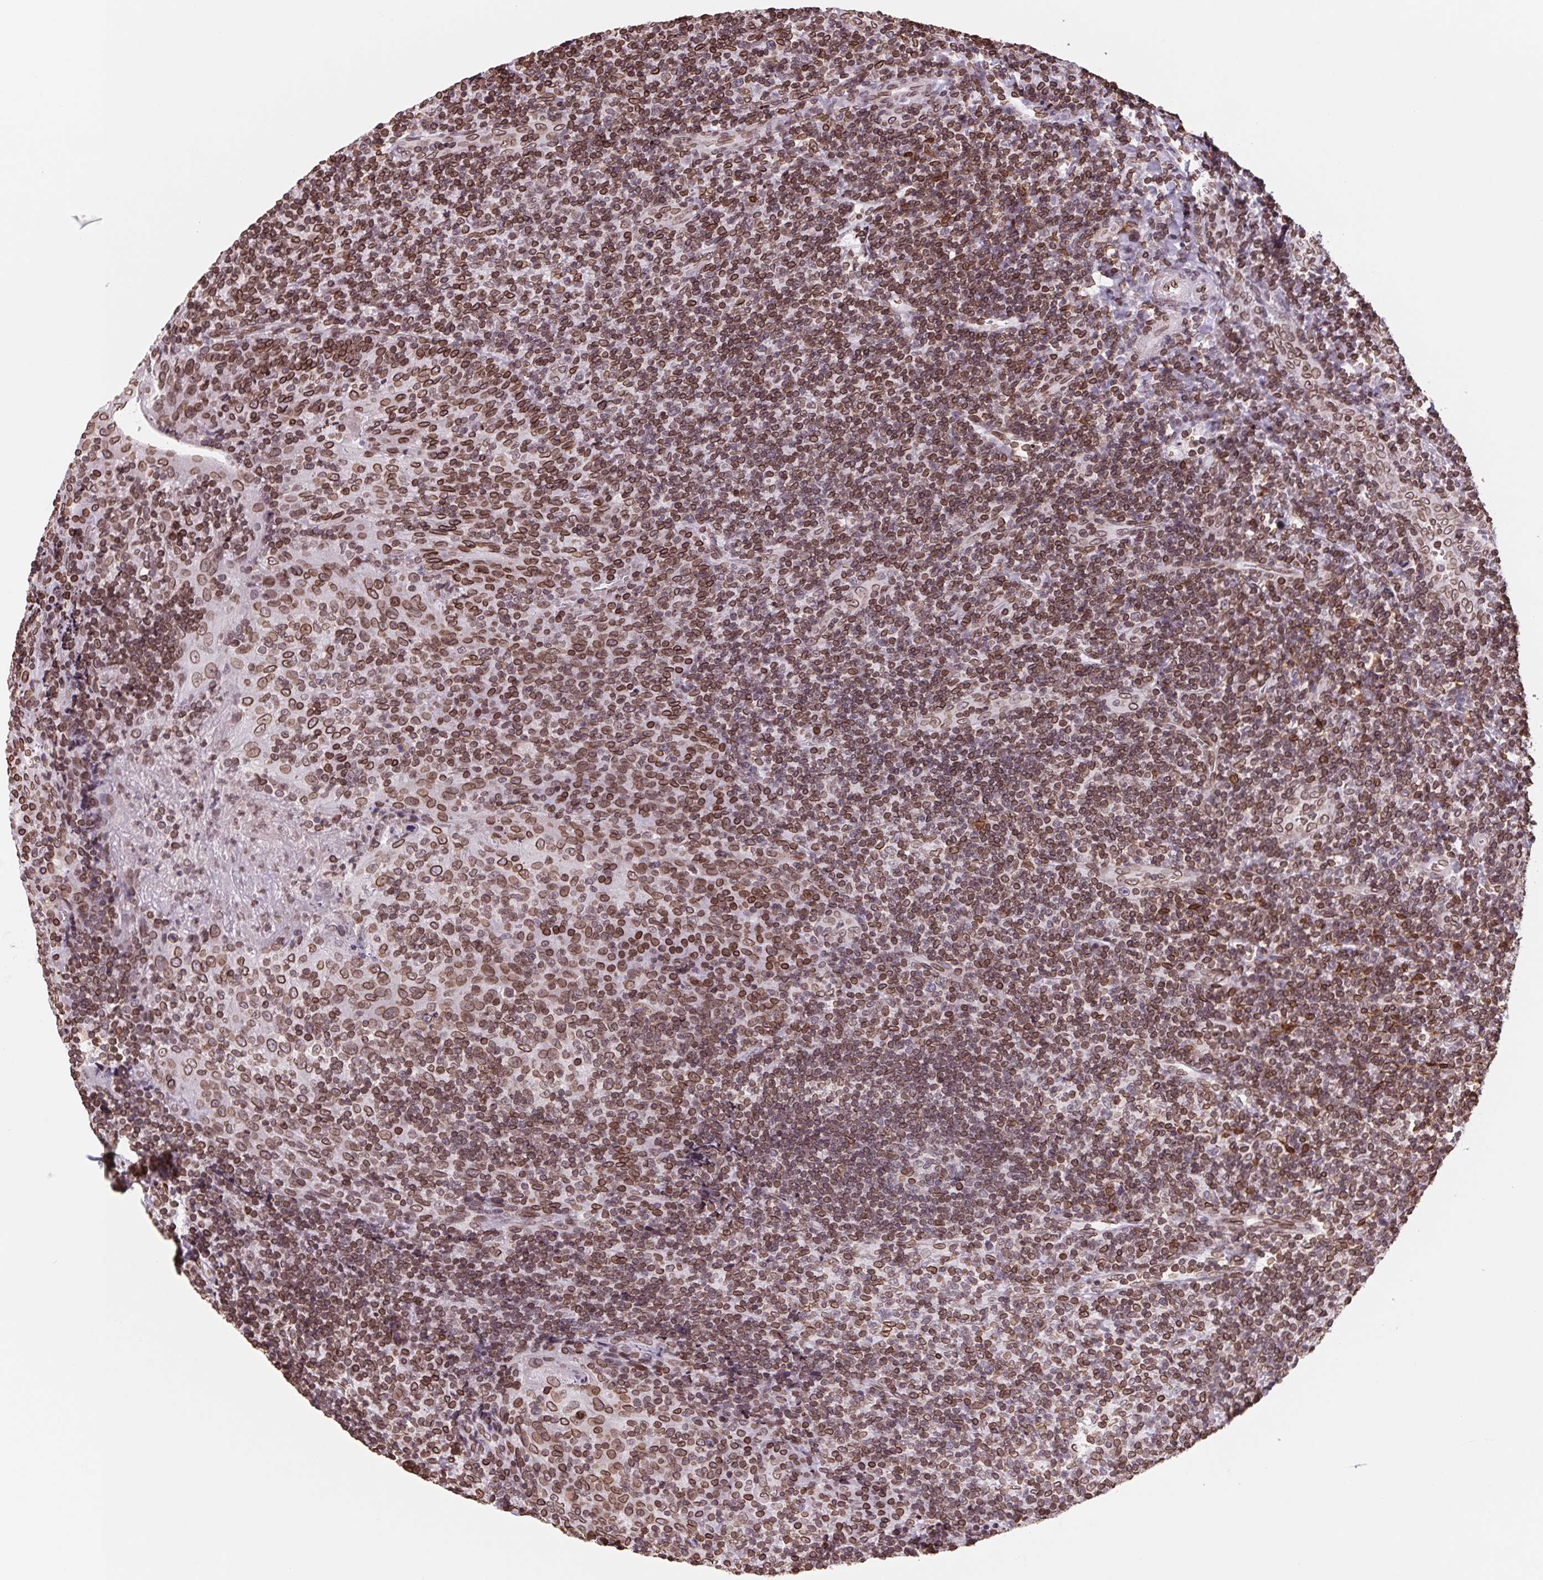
{"staining": {"intensity": "moderate", "quantity": ">75%", "location": "cytoplasmic/membranous,nuclear"}, "tissue": "tonsil", "cell_type": "Germinal center cells", "image_type": "normal", "snomed": [{"axis": "morphology", "description": "Normal tissue, NOS"}, {"axis": "topography", "description": "Tonsil"}], "caption": "Germinal center cells exhibit moderate cytoplasmic/membranous,nuclear positivity in approximately >75% of cells in normal tonsil.", "gene": "LMNB2", "patient": {"sex": "male", "age": 17}}